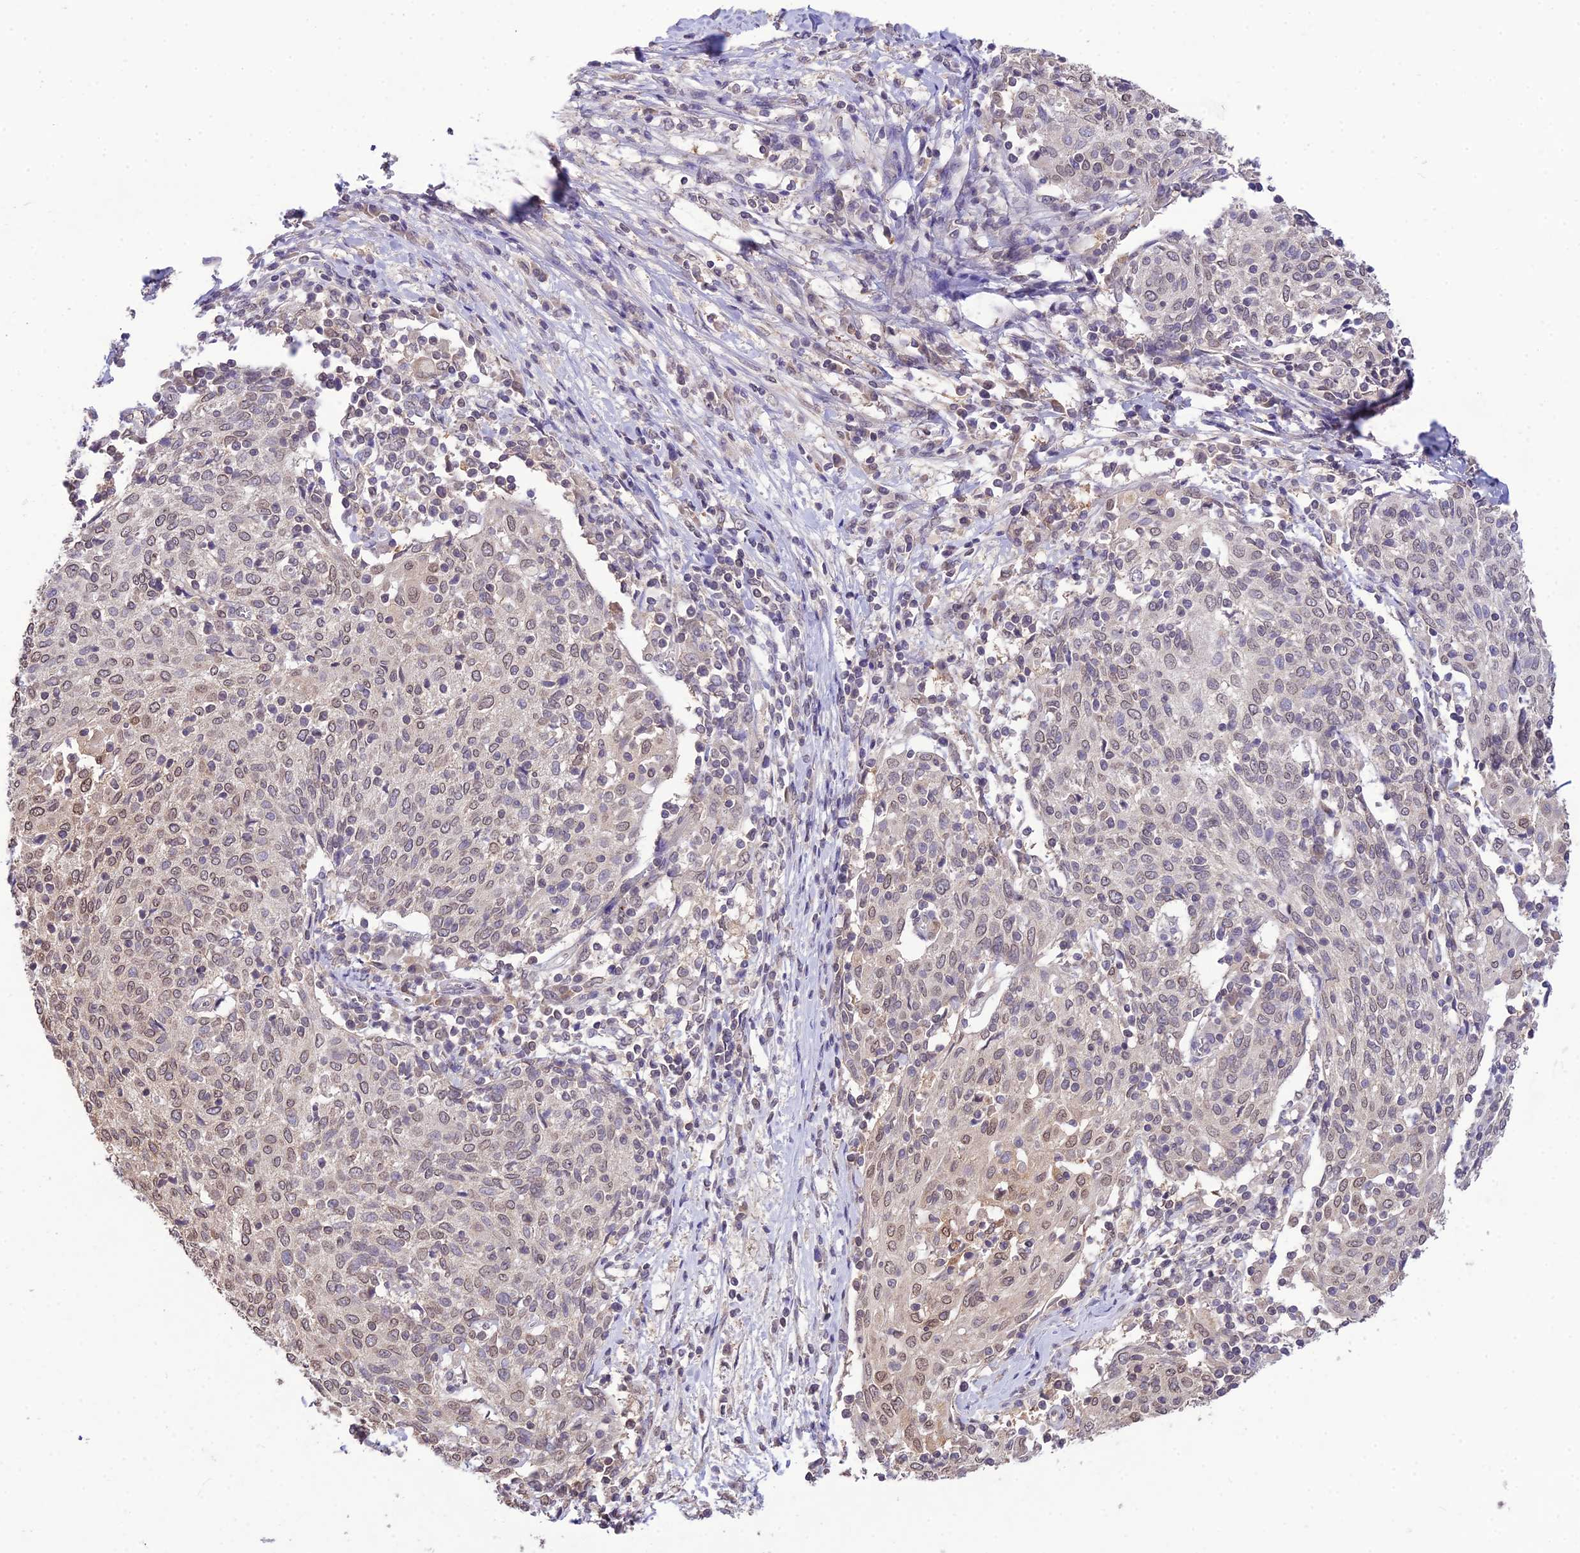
{"staining": {"intensity": "weak", "quantity": "25%-75%", "location": "nuclear"}, "tissue": "cervical cancer", "cell_type": "Tumor cells", "image_type": "cancer", "snomed": [{"axis": "morphology", "description": "Squamous cell carcinoma, NOS"}, {"axis": "topography", "description": "Cervix"}], "caption": "An immunohistochemistry histopathology image of tumor tissue is shown. Protein staining in brown highlights weak nuclear positivity in cervical squamous cell carcinoma within tumor cells.", "gene": "PGK1", "patient": {"sex": "female", "age": 52}}